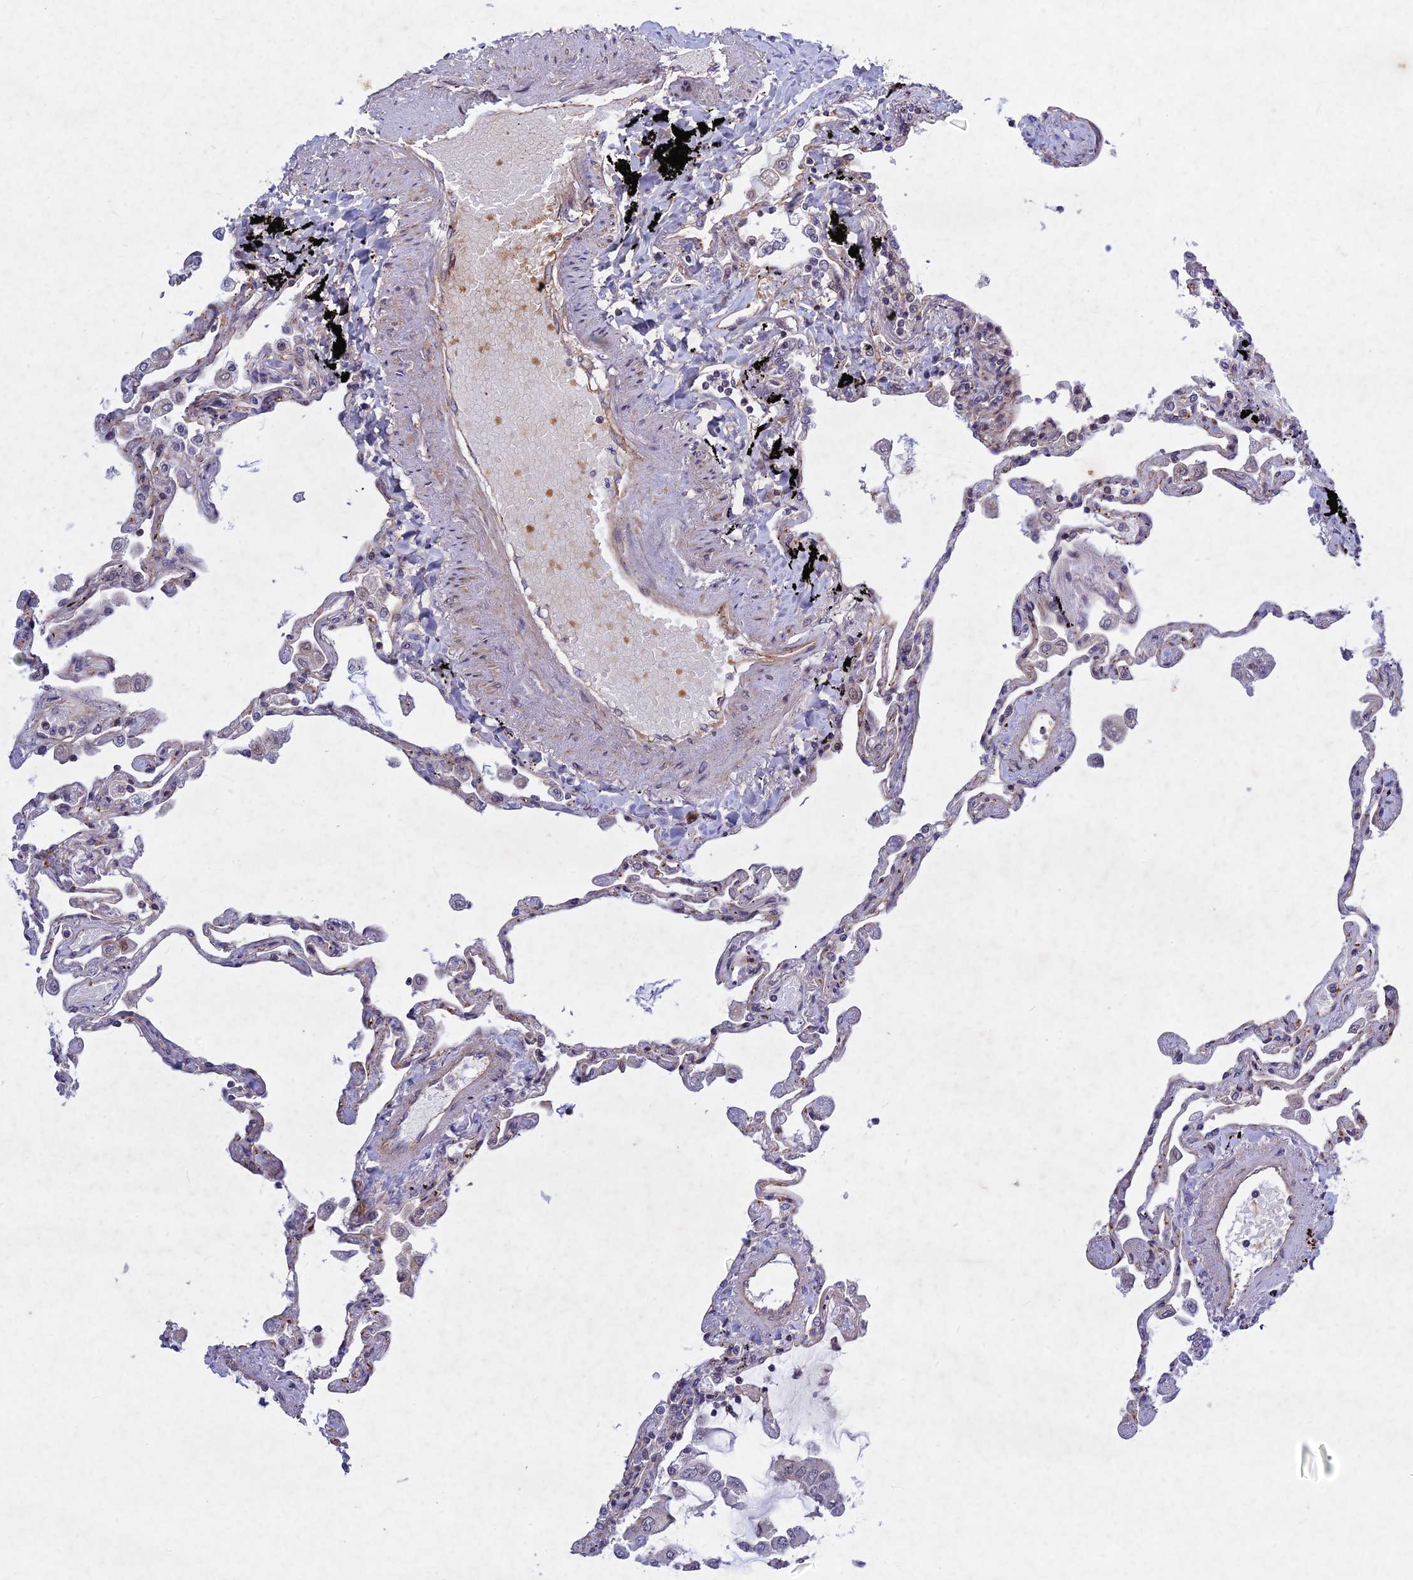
{"staining": {"intensity": "weak", "quantity": "<25%", "location": "cytoplasmic/membranous"}, "tissue": "lung", "cell_type": "Alveolar cells", "image_type": "normal", "snomed": [{"axis": "morphology", "description": "Normal tissue, NOS"}, {"axis": "topography", "description": "Lung"}], "caption": "An image of human lung is negative for staining in alveolar cells. (Brightfield microscopy of DAB immunohistochemistry (IHC) at high magnification).", "gene": "PTHLH", "patient": {"sex": "female", "age": 67}}